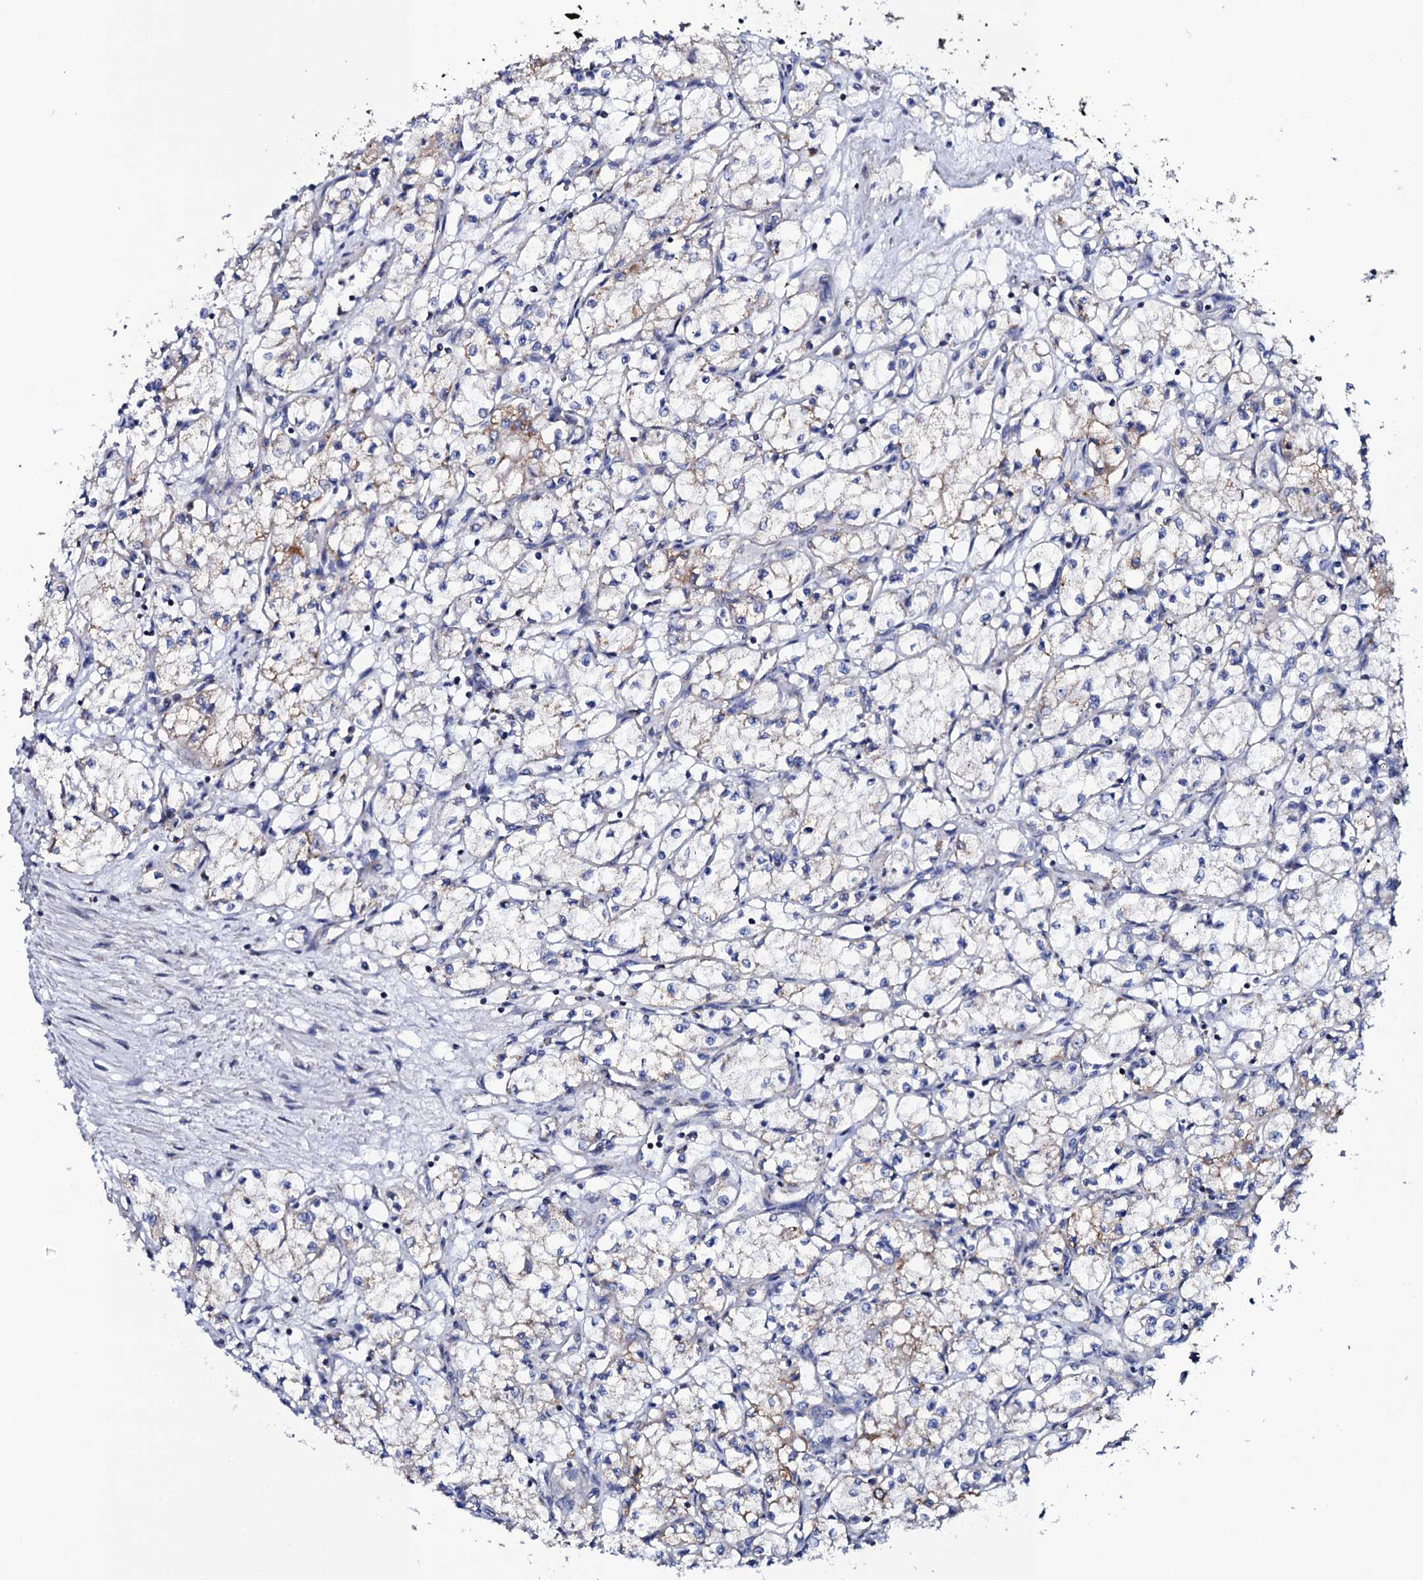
{"staining": {"intensity": "moderate", "quantity": "<25%", "location": "cytoplasmic/membranous"}, "tissue": "renal cancer", "cell_type": "Tumor cells", "image_type": "cancer", "snomed": [{"axis": "morphology", "description": "Adenocarcinoma, NOS"}, {"axis": "topography", "description": "Kidney"}], "caption": "Immunohistochemical staining of human adenocarcinoma (renal) reveals low levels of moderate cytoplasmic/membranous protein positivity in about <25% of tumor cells.", "gene": "TCAF2", "patient": {"sex": "male", "age": 59}}